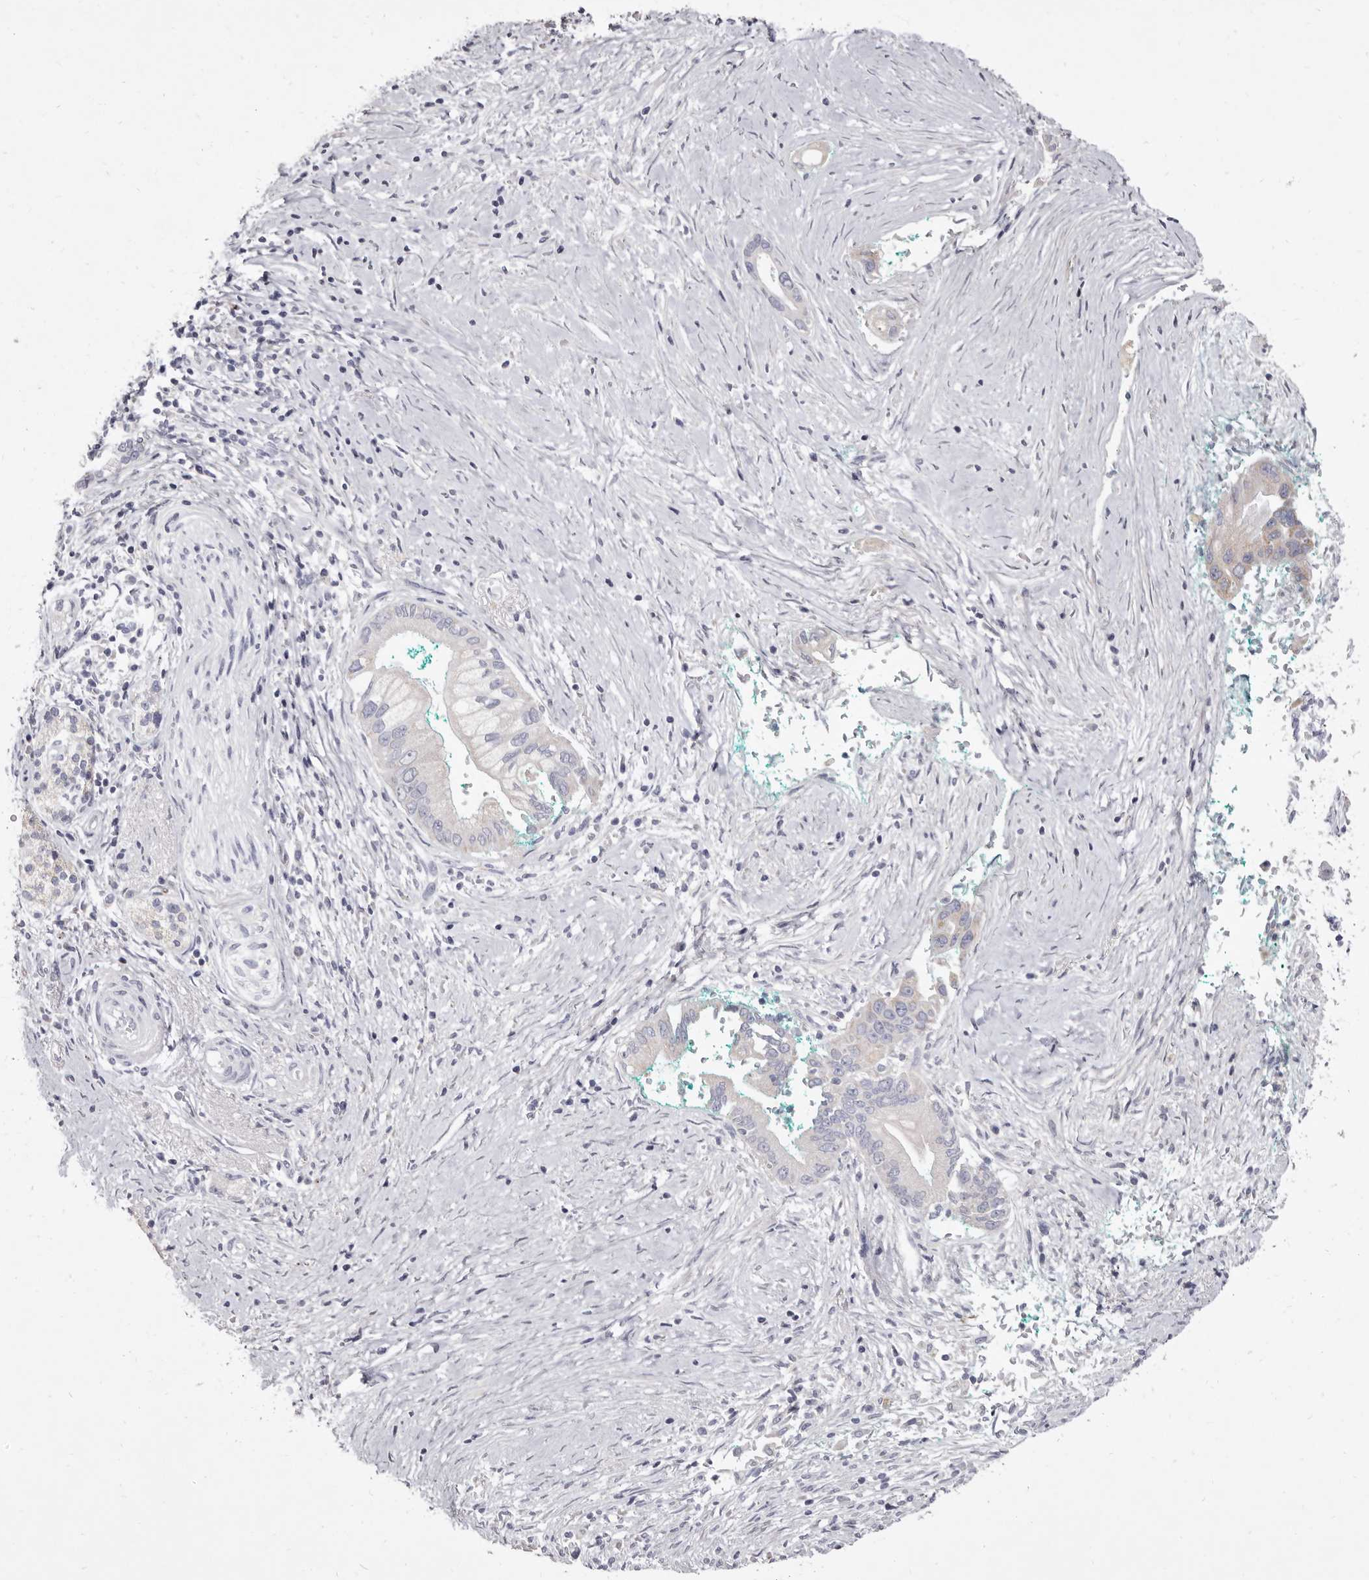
{"staining": {"intensity": "negative", "quantity": "none", "location": "none"}, "tissue": "pancreatic cancer", "cell_type": "Tumor cells", "image_type": "cancer", "snomed": [{"axis": "morphology", "description": "Adenocarcinoma, NOS"}, {"axis": "topography", "description": "Pancreas"}], "caption": "Image shows no significant protein expression in tumor cells of adenocarcinoma (pancreatic).", "gene": "CYP2E1", "patient": {"sex": "male", "age": 78}}